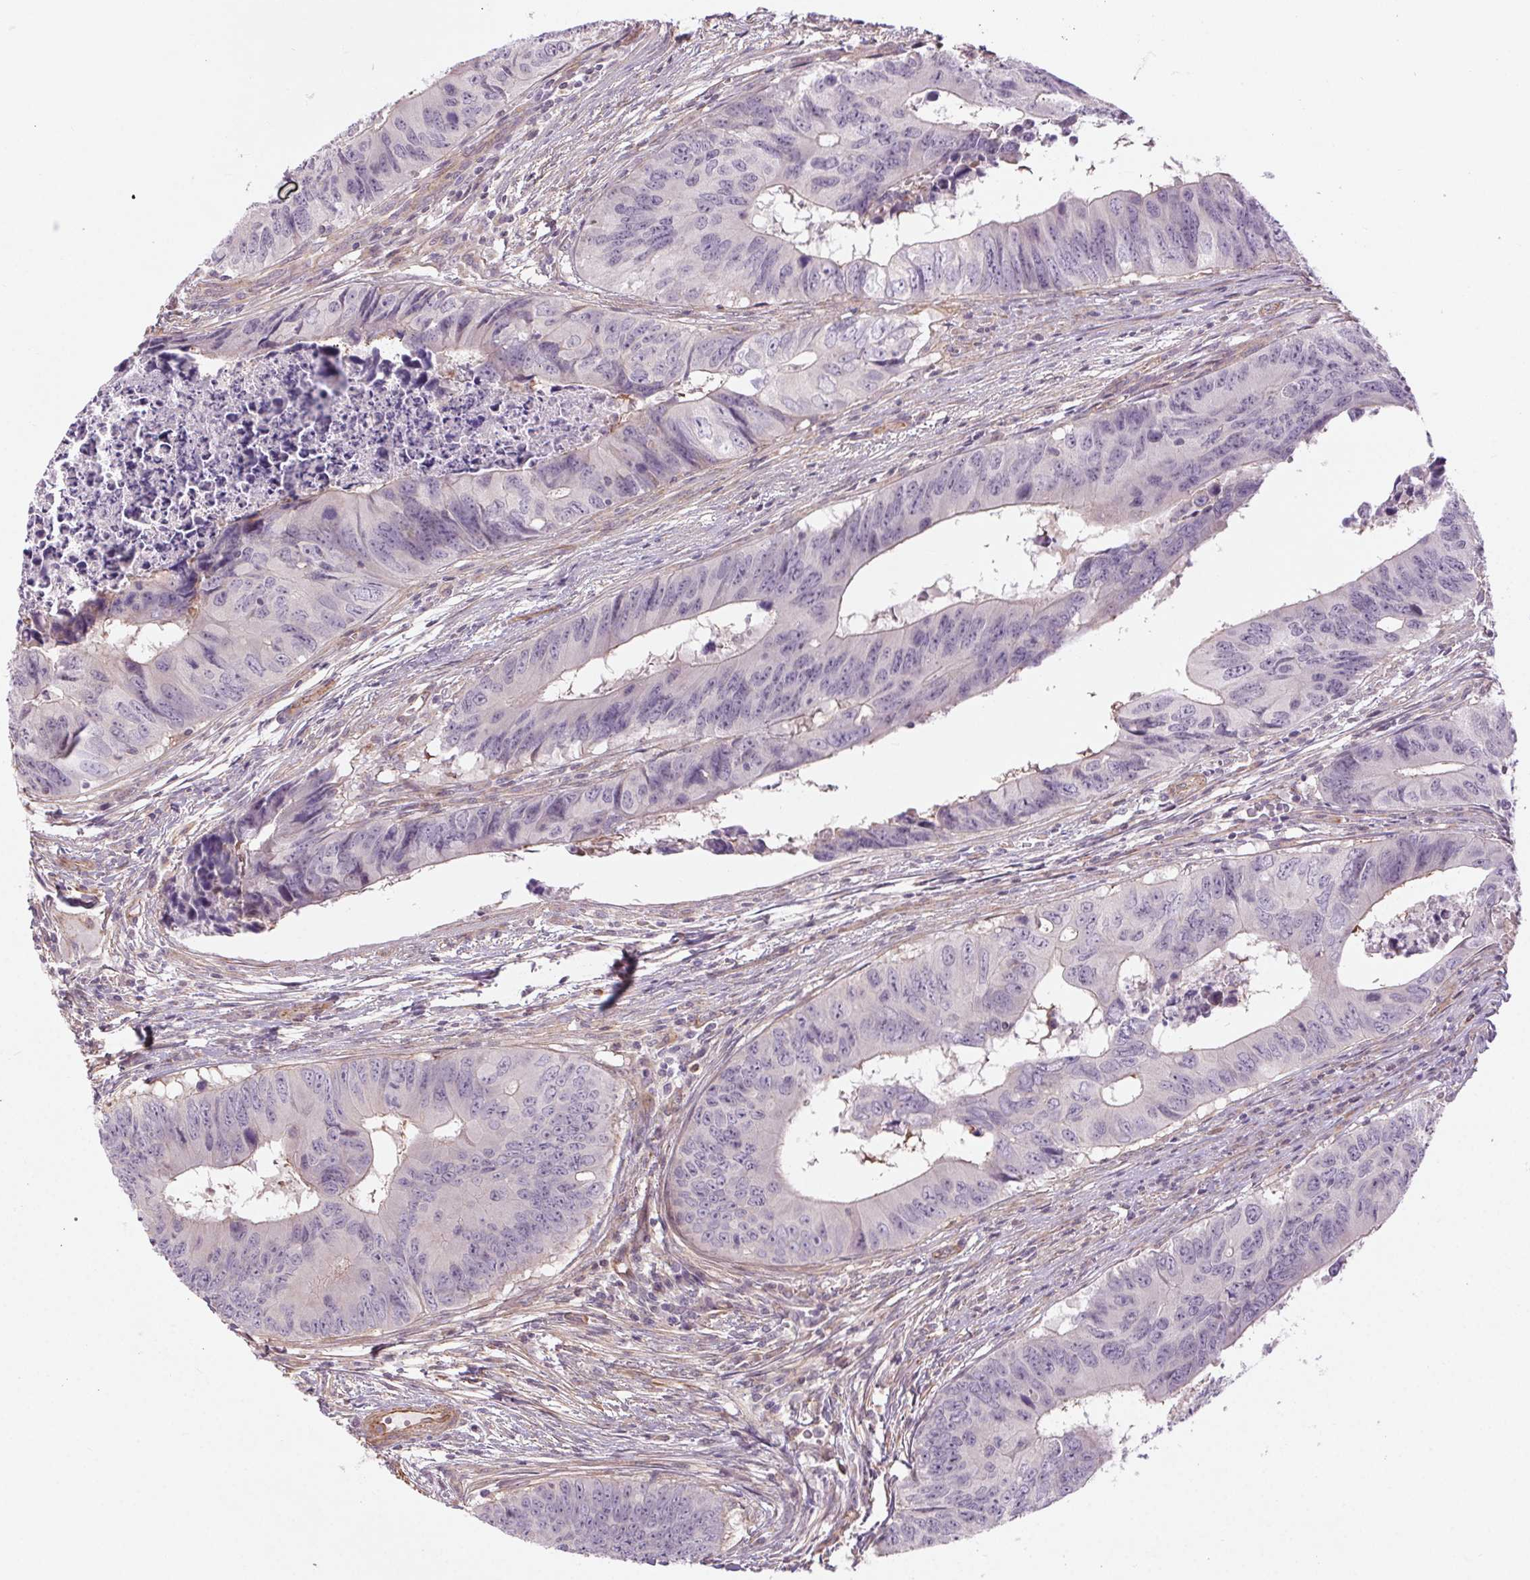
{"staining": {"intensity": "negative", "quantity": "none", "location": "none"}, "tissue": "colorectal cancer", "cell_type": "Tumor cells", "image_type": "cancer", "snomed": [{"axis": "morphology", "description": "Adenocarcinoma, NOS"}, {"axis": "topography", "description": "Colon"}], "caption": "An immunohistochemistry photomicrograph of colorectal cancer is shown. There is no staining in tumor cells of colorectal cancer.", "gene": "CCSER1", "patient": {"sex": "female", "age": 82}}